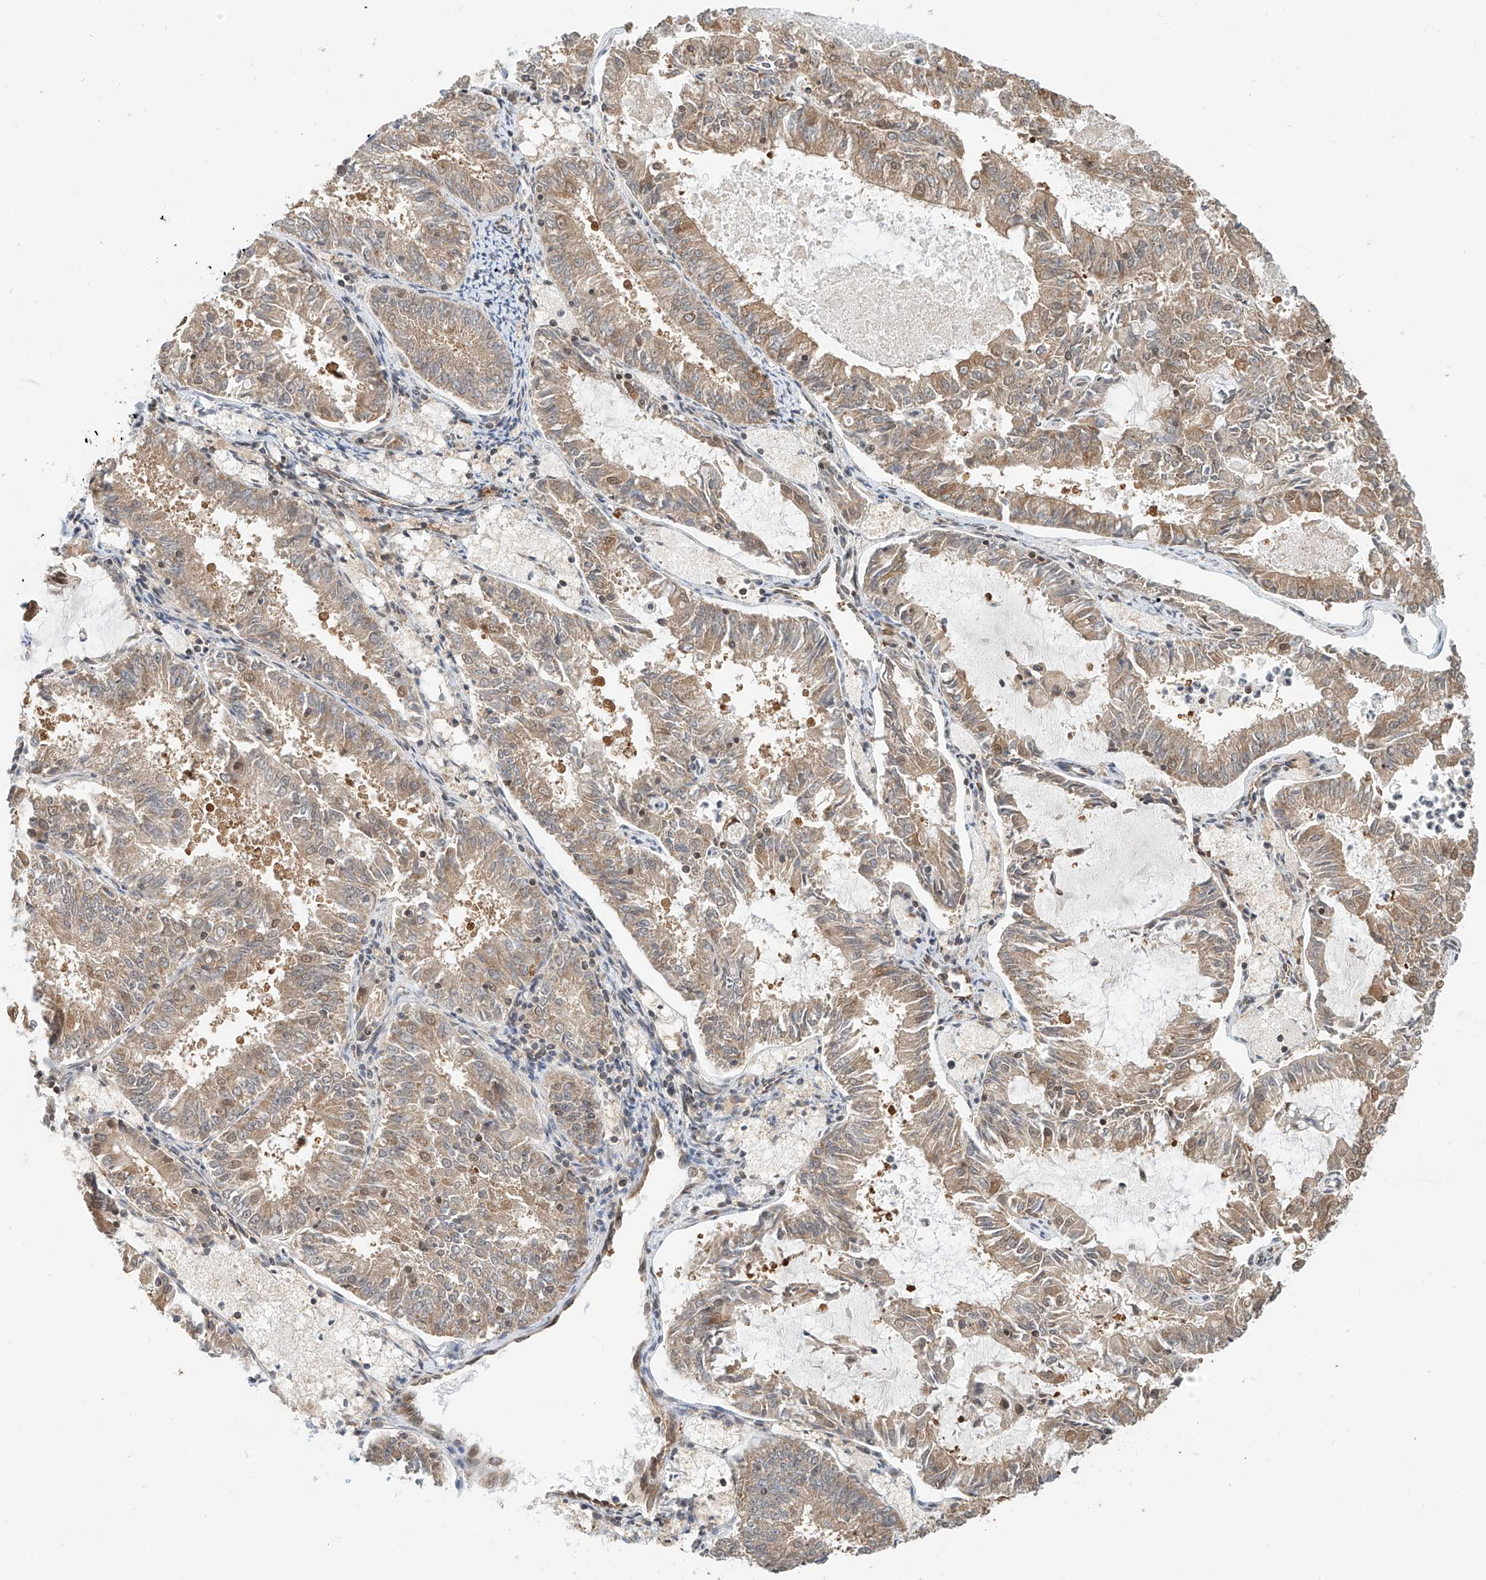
{"staining": {"intensity": "moderate", "quantity": ">75%", "location": "cytoplasmic/membranous"}, "tissue": "endometrial cancer", "cell_type": "Tumor cells", "image_type": "cancer", "snomed": [{"axis": "morphology", "description": "Adenocarcinoma, NOS"}, {"axis": "topography", "description": "Endometrium"}], "caption": "A brown stain shows moderate cytoplasmic/membranous staining of a protein in endometrial cancer tumor cells. (DAB (3,3'-diaminobenzidine) IHC with brightfield microscopy, high magnification).", "gene": "PPA2", "patient": {"sex": "female", "age": 57}}